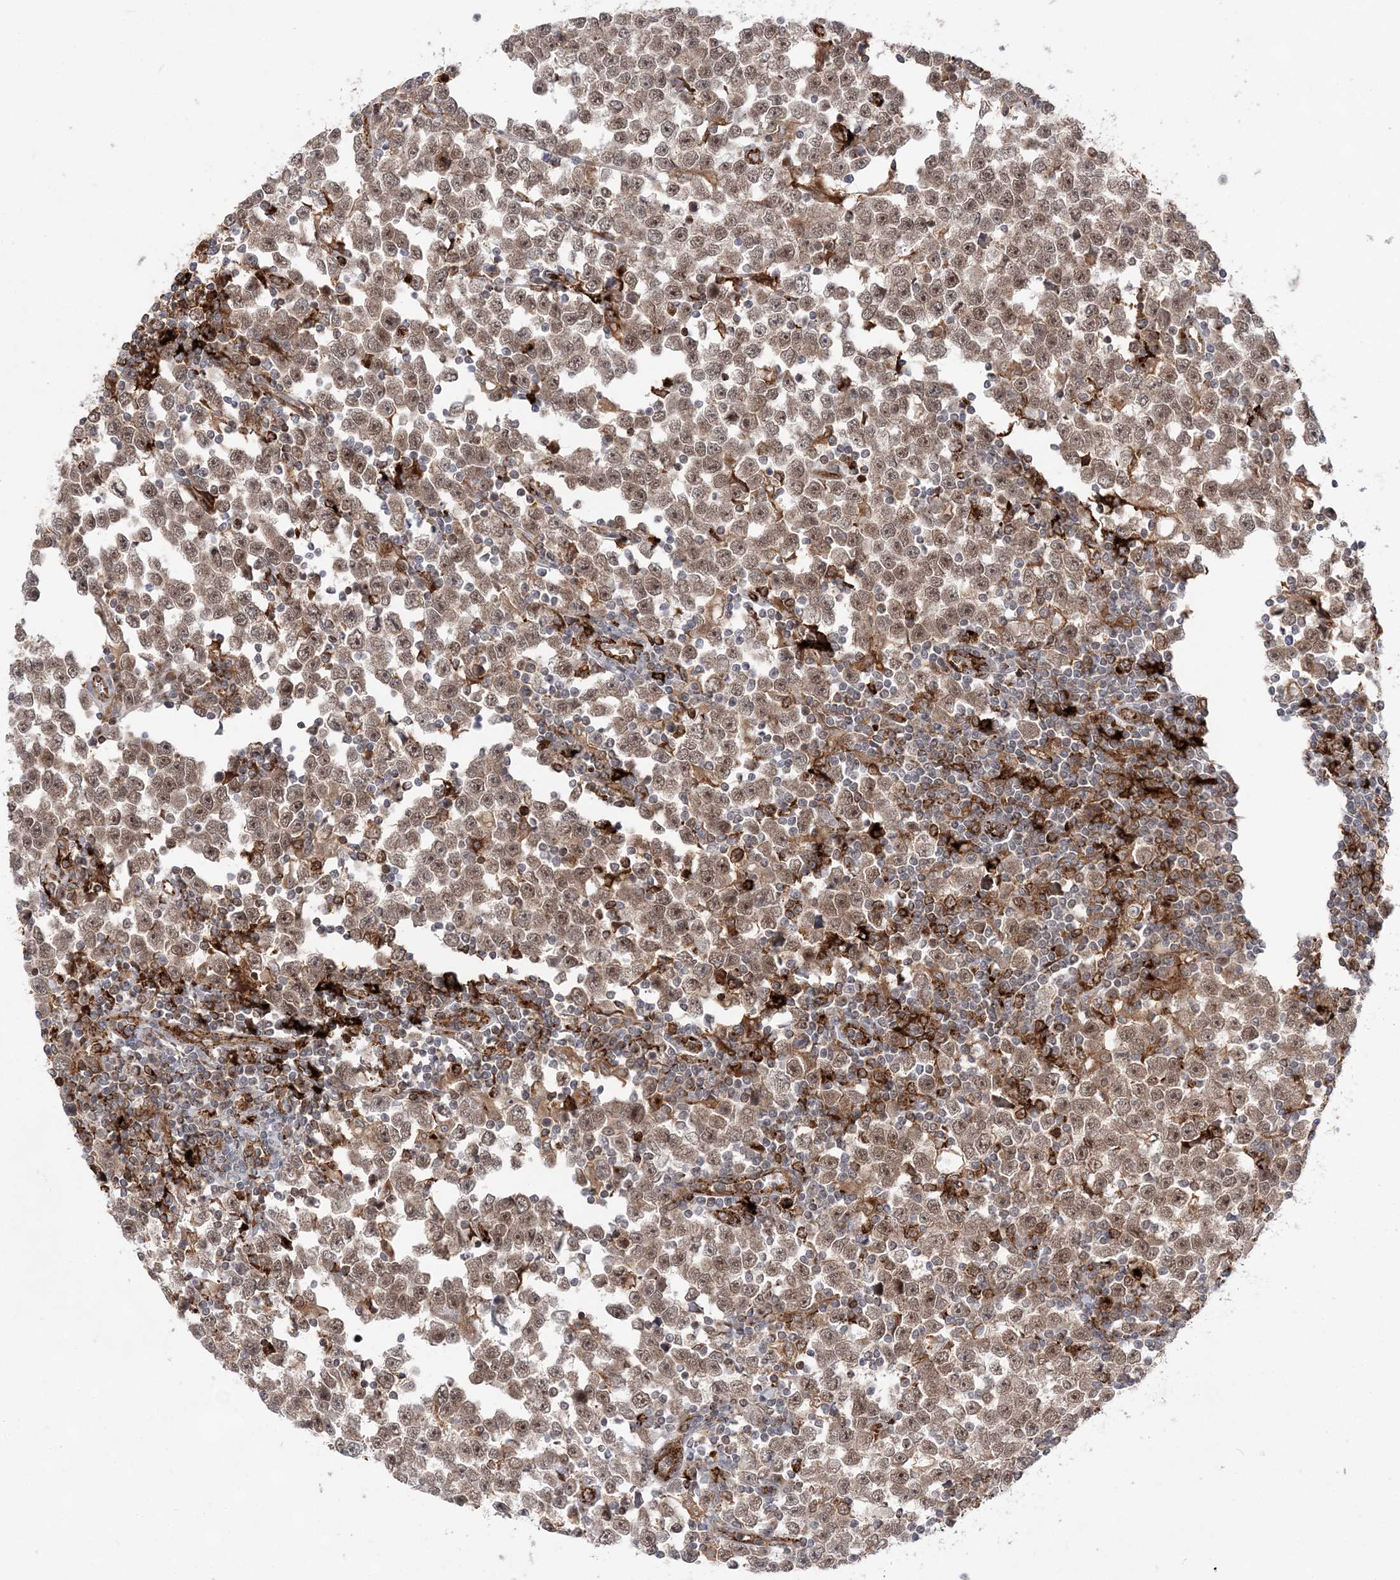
{"staining": {"intensity": "moderate", "quantity": ">75%", "location": "cytoplasmic/membranous,nuclear"}, "tissue": "testis cancer", "cell_type": "Tumor cells", "image_type": "cancer", "snomed": [{"axis": "morphology", "description": "Normal tissue, NOS"}, {"axis": "morphology", "description": "Seminoma, NOS"}, {"axis": "topography", "description": "Testis"}], "caption": "Protein expression analysis of human testis seminoma reveals moderate cytoplasmic/membranous and nuclear staining in approximately >75% of tumor cells.", "gene": "ANAPC15", "patient": {"sex": "male", "age": 43}}